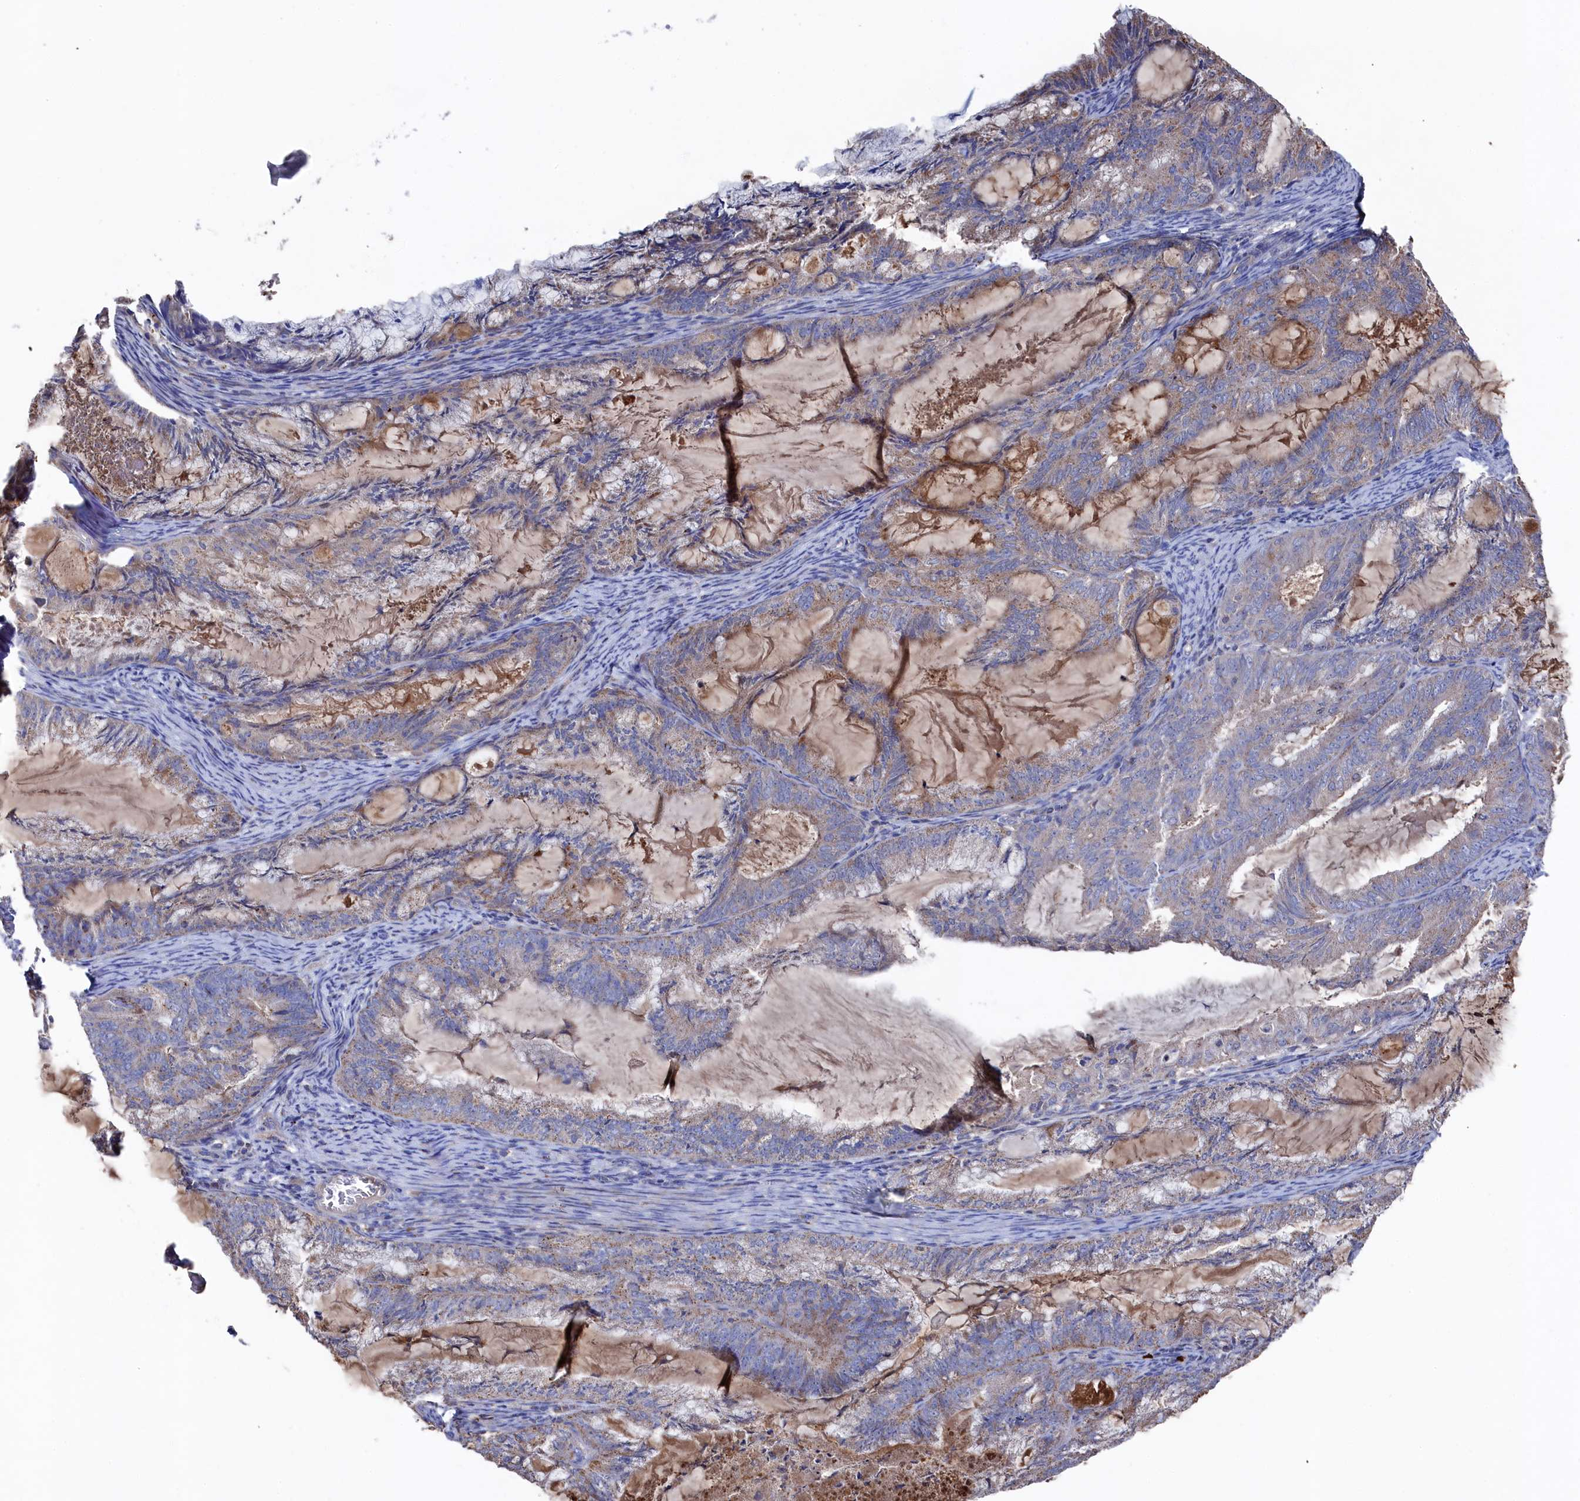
{"staining": {"intensity": "weak", "quantity": "<25%", "location": "cytoplasmic/membranous"}, "tissue": "endometrial cancer", "cell_type": "Tumor cells", "image_type": "cancer", "snomed": [{"axis": "morphology", "description": "Adenocarcinoma, NOS"}, {"axis": "topography", "description": "Endometrium"}], "caption": "Immunohistochemical staining of human endometrial adenocarcinoma exhibits no significant staining in tumor cells. (Brightfield microscopy of DAB immunohistochemistry at high magnification).", "gene": "TK2", "patient": {"sex": "female", "age": 86}}